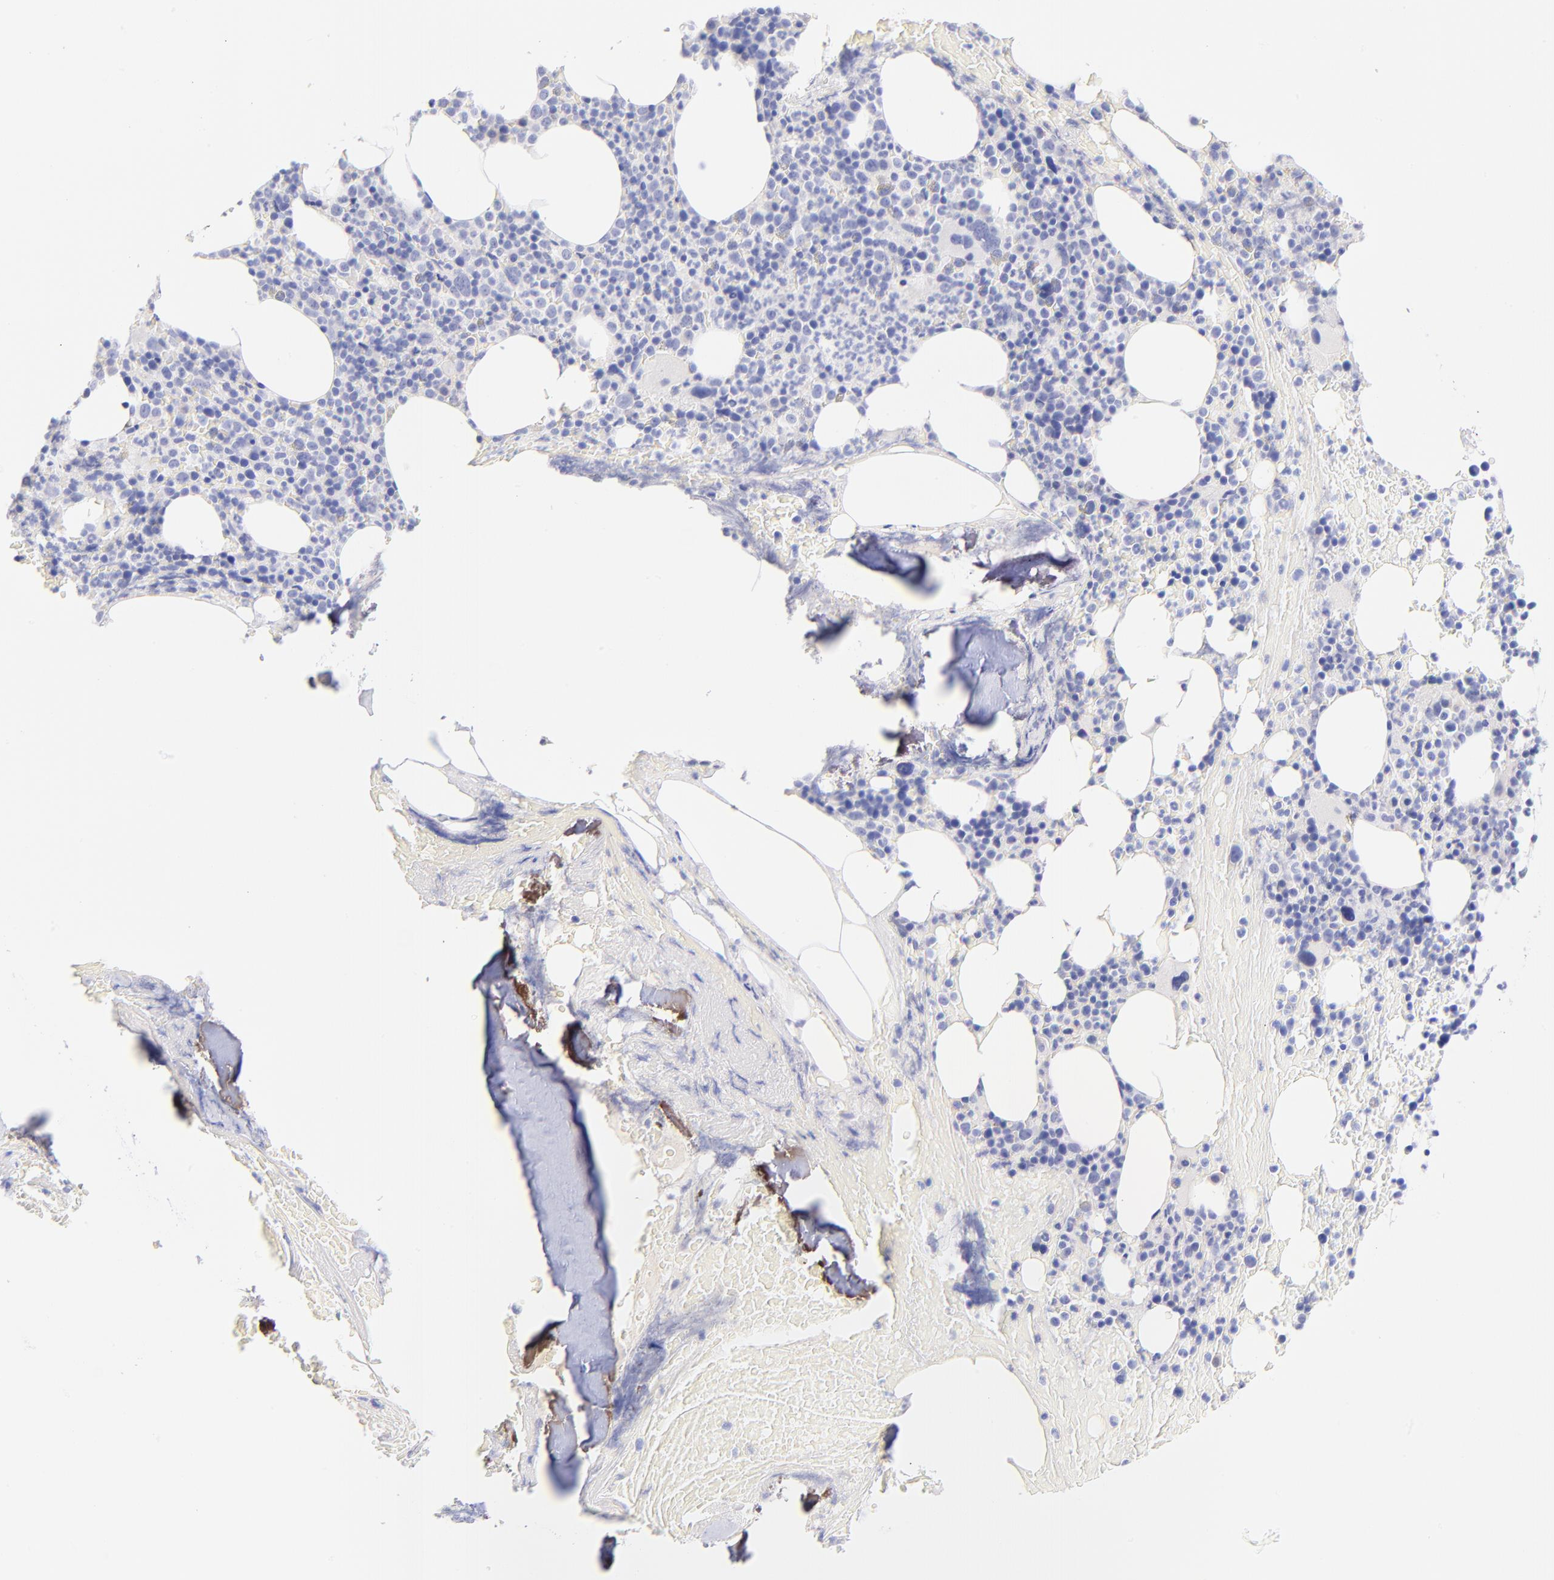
{"staining": {"intensity": "negative", "quantity": "none", "location": "none"}, "tissue": "bone marrow", "cell_type": "Hematopoietic cells", "image_type": "normal", "snomed": [{"axis": "morphology", "description": "Normal tissue, NOS"}, {"axis": "topography", "description": "Bone marrow"}], "caption": "Hematopoietic cells show no significant protein positivity in unremarkable bone marrow.", "gene": "RAB3B", "patient": {"sex": "female", "age": 66}}